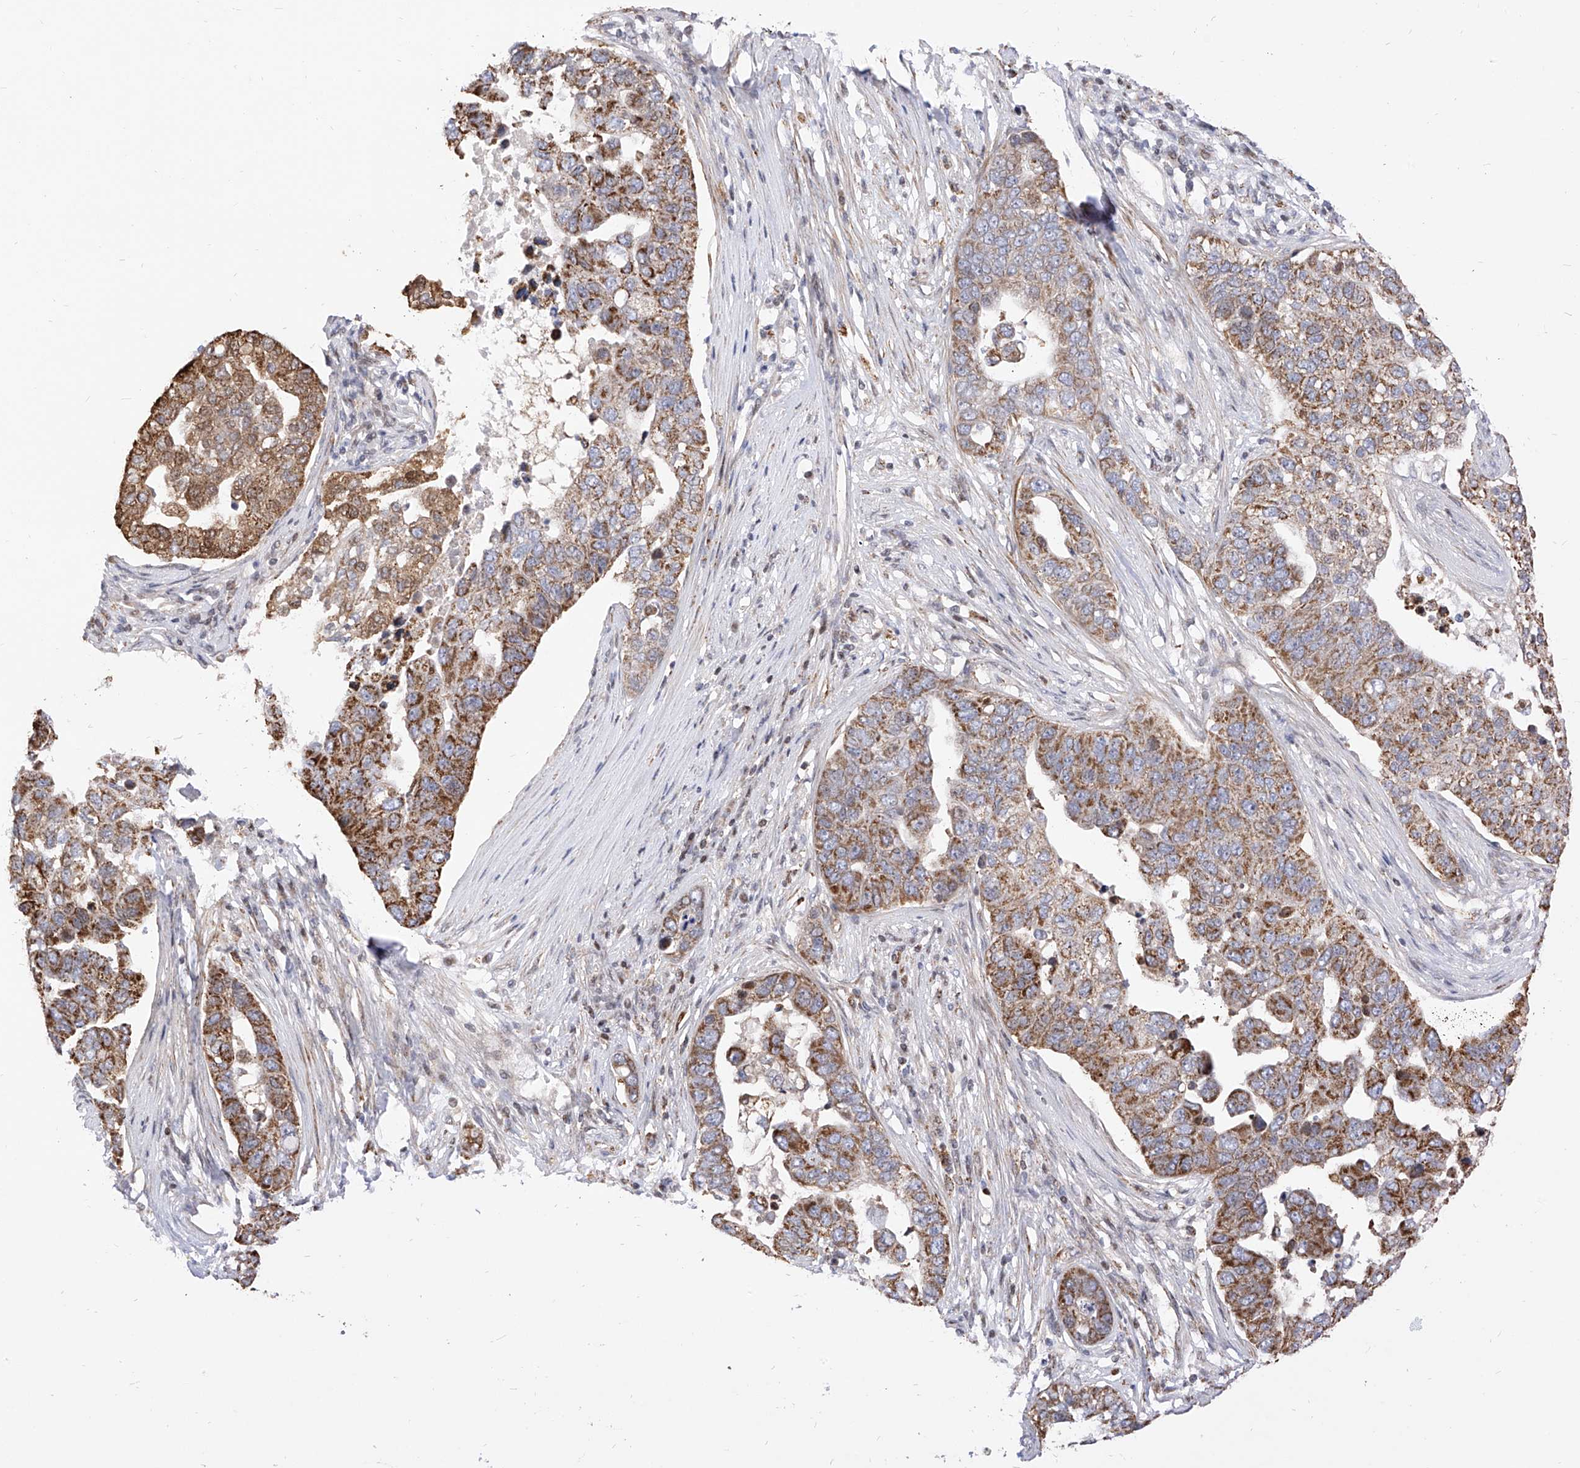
{"staining": {"intensity": "moderate", "quantity": ">75%", "location": "cytoplasmic/membranous"}, "tissue": "pancreatic cancer", "cell_type": "Tumor cells", "image_type": "cancer", "snomed": [{"axis": "morphology", "description": "Adenocarcinoma, NOS"}, {"axis": "topography", "description": "Pancreas"}], "caption": "Immunohistochemistry (IHC) image of human pancreatic cancer (adenocarcinoma) stained for a protein (brown), which demonstrates medium levels of moderate cytoplasmic/membranous positivity in about >75% of tumor cells.", "gene": "TTLL8", "patient": {"sex": "female", "age": 61}}